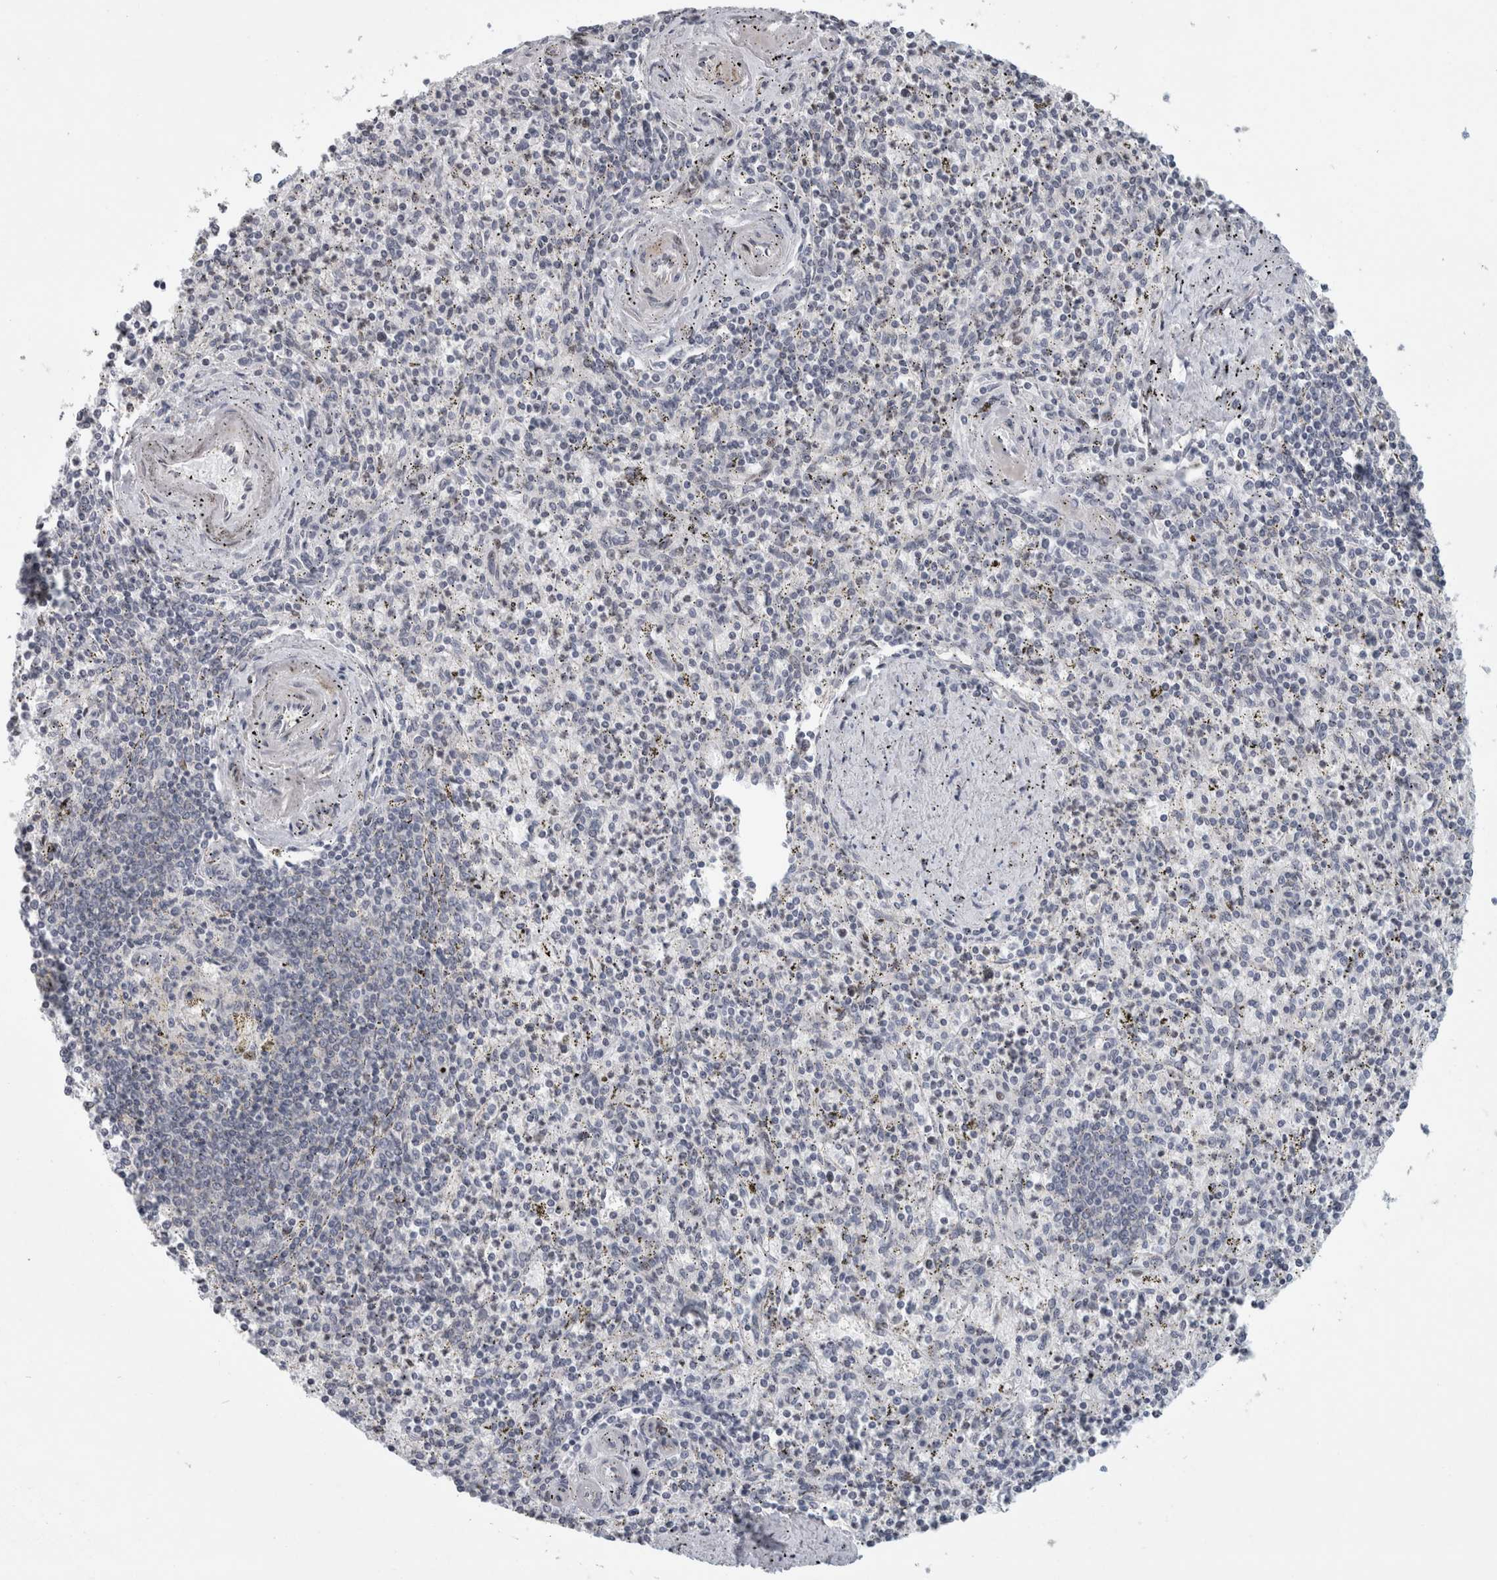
{"staining": {"intensity": "negative", "quantity": "none", "location": "none"}, "tissue": "spleen", "cell_type": "Cells in red pulp", "image_type": "normal", "snomed": [{"axis": "morphology", "description": "Normal tissue, NOS"}, {"axis": "topography", "description": "Spleen"}], "caption": "IHC image of unremarkable spleen: human spleen stained with DAB reveals no significant protein staining in cells in red pulp.", "gene": "UTP25", "patient": {"sex": "male", "age": 72}}